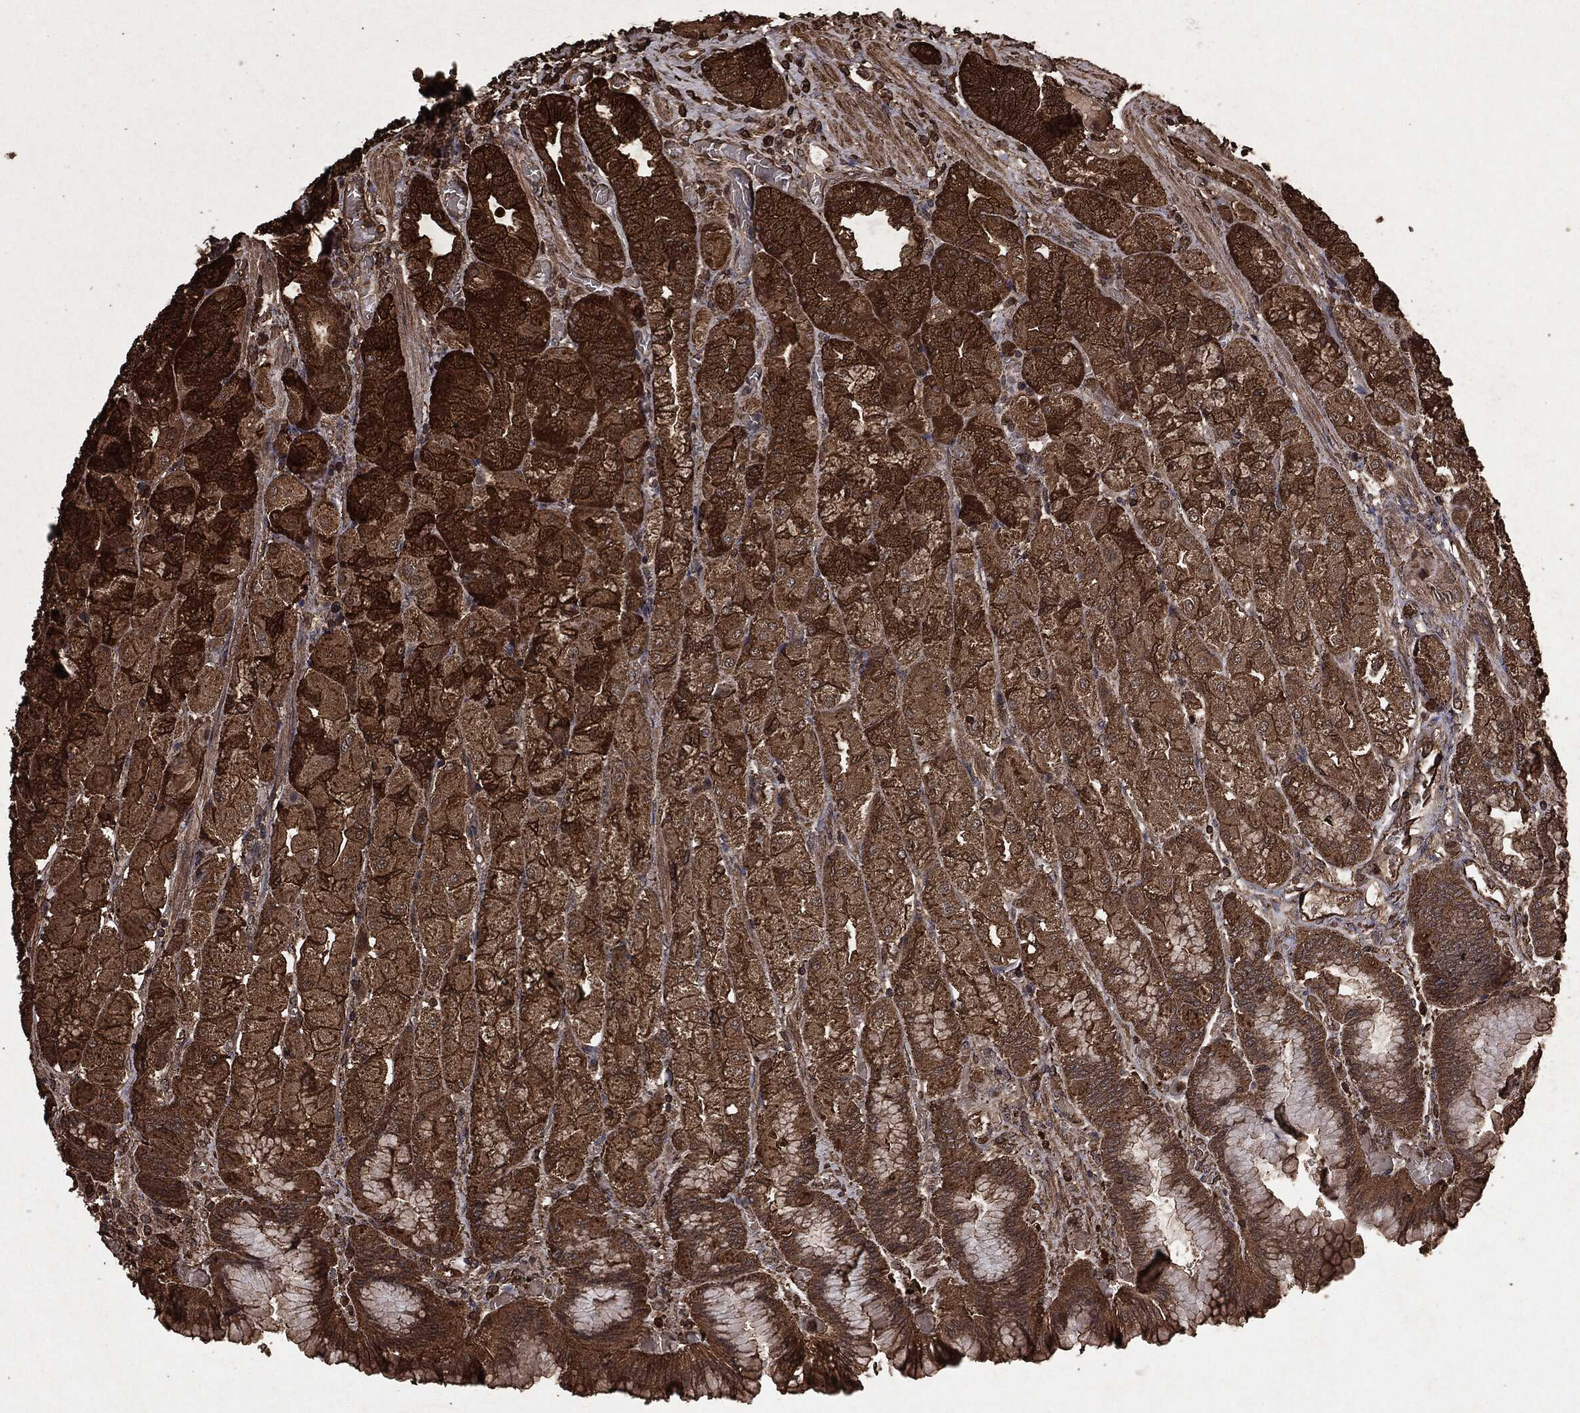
{"staining": {"intensity": "strong", "quantity": ">75%", "location": "cytoplasmic/membranous"}, "tissue": "stomach", "cell_type": "Glandular cells", "image_type": "normal", "snomed": [{"axis": "morphology", "description": "Normal tissue, NOS"}, {"axis": "morphology", "description": "Adenocarcinoma, NOS"}, {"axis": "morphology", "description": "Adenocarcinoma, High grade"}, {"axis": "topography", "description": "Stomach, upper"}, {"axis": "topography", "description": "Stomach"}], "caption": "IHC staining of normal stomach, which shows high levels of strong cytoplasmic/membranous positivity in about >75% of glandular cells indicating strong cytoplasmic/membranous protein staining. The staining was performed using DAB (3,3'-diaminobenzidine) (brown) for protein detection and nuclei were counterstained in hematoxylin (blue).", "gene": "ARAF", "patient": {"sex": "female", "age": 65}}